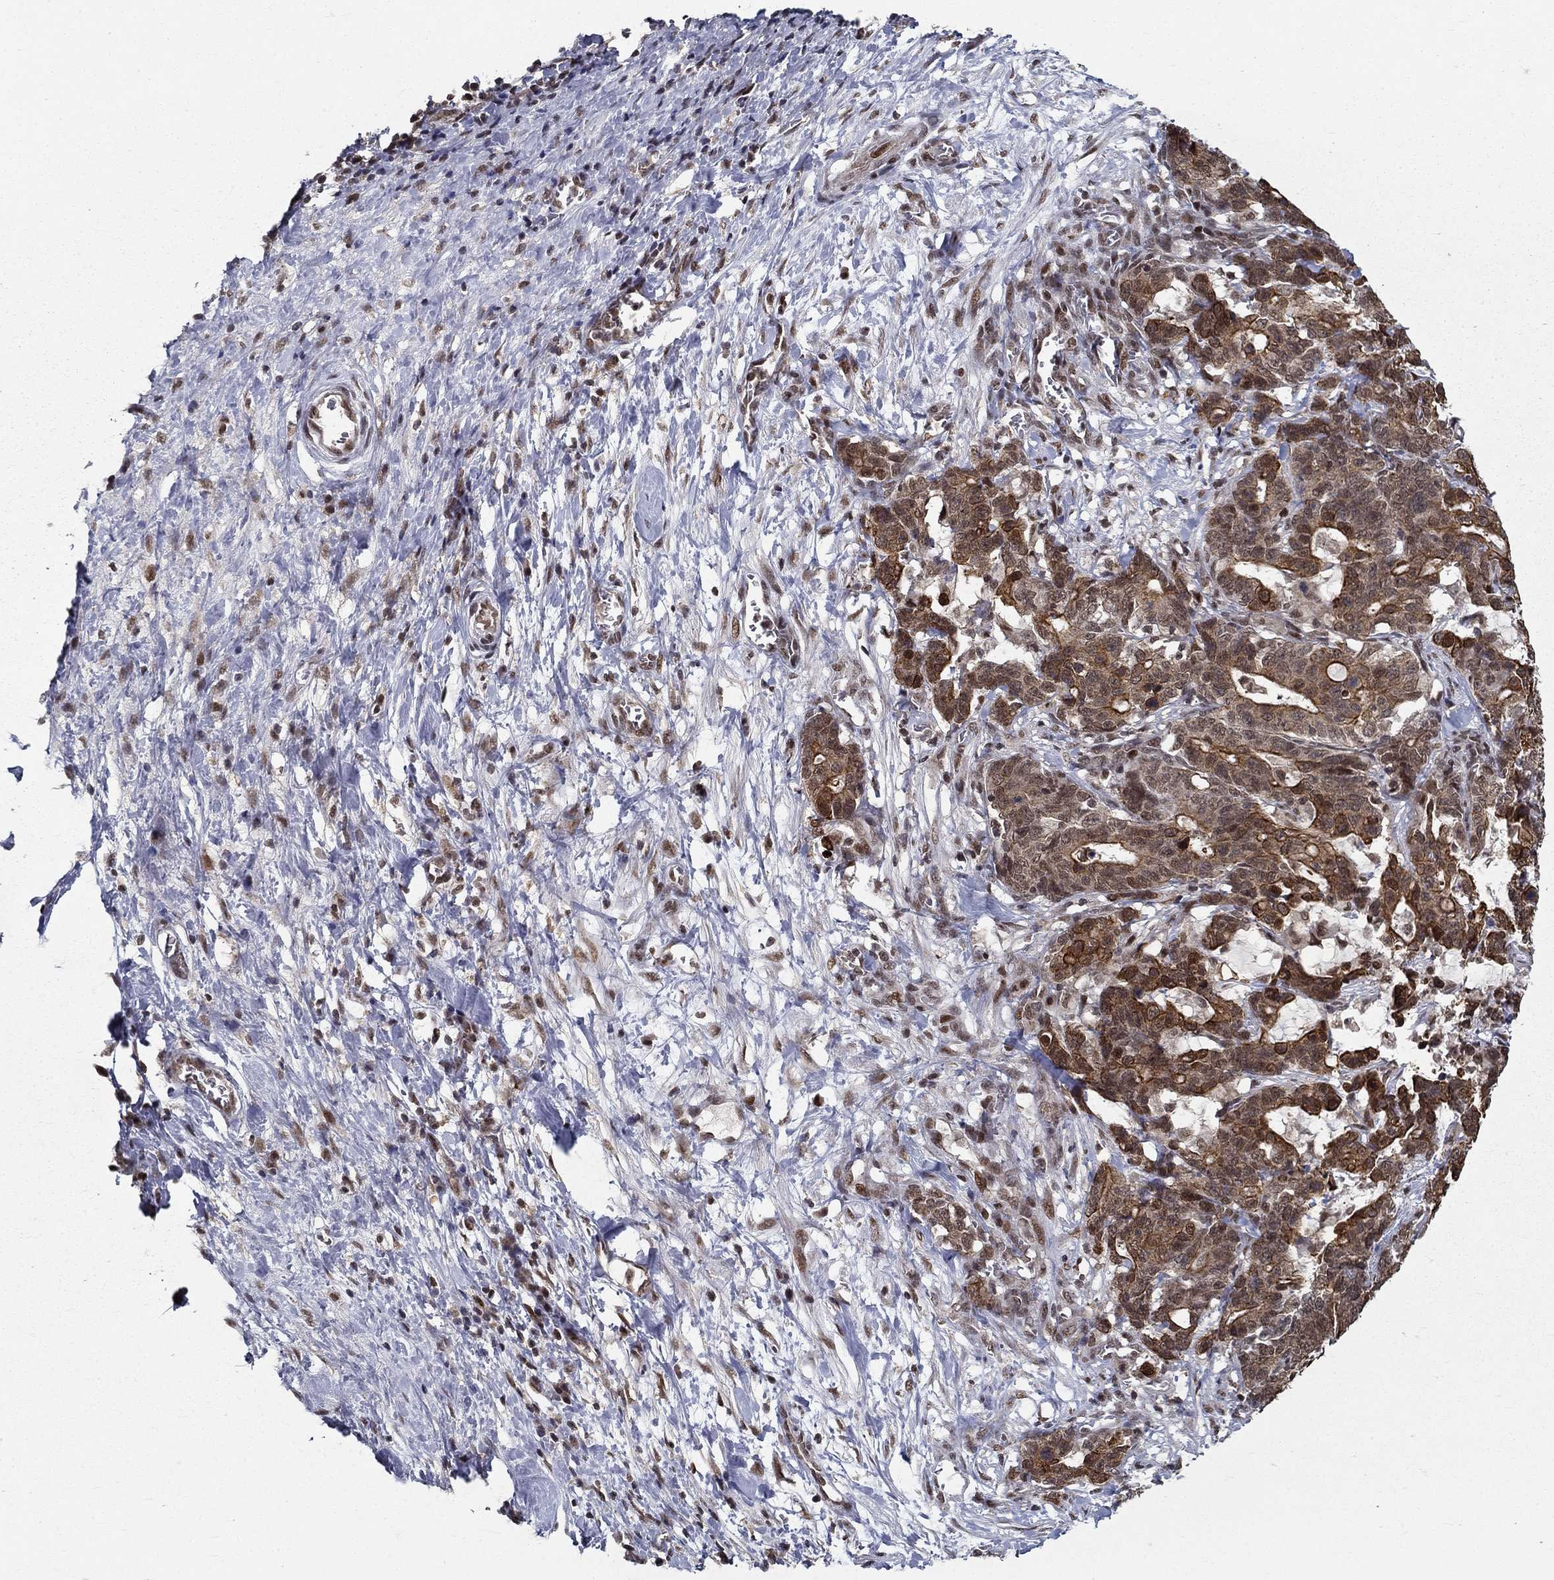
{"staining": {"intensity": "moderate", "quantity": ">75%", "location": "cytoplasmic/membranous,nuclear"}, "tissue": "stomach cancer", "cell_type": "Tumor cells", "image_type": "cancer", "snomed": [{"axis": "morphology", "description": "Normal tissue, NOS"}, {"axis": "morphology", "description": "Adenocarcinoma, NOS"}, {"axis": "topography", "description": "Stomach"}], "caption": "Tumor cells exhibit medium levels of moderate cytoplasmic/membranous and nuclear expression in about >75% of cells in stomach cancer (adenocarcinoma).", "gene": "CDCA7L", "patient": {"sex": "female", "age": 64}}